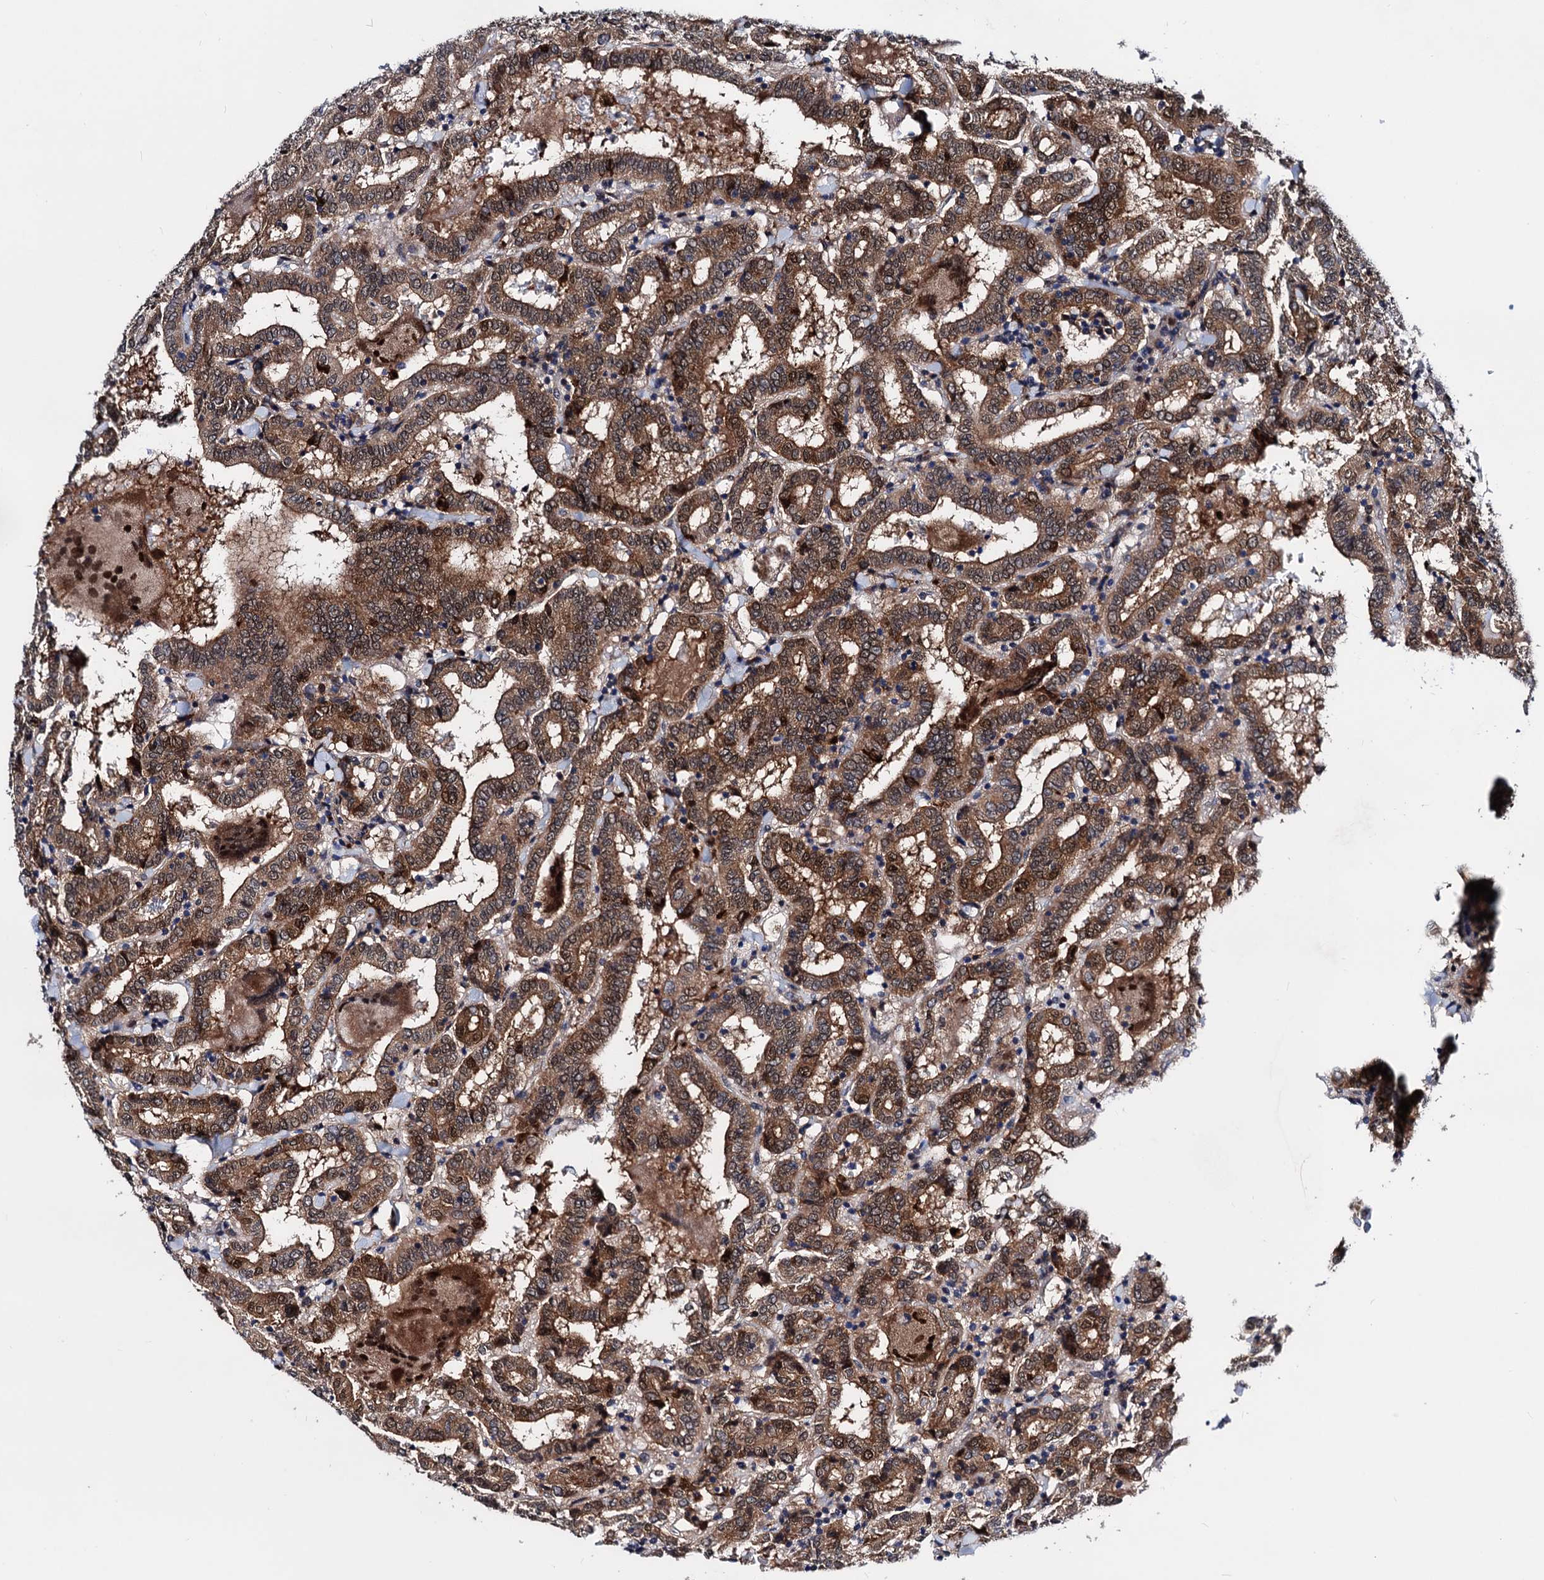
{"staining": {"intensity": "moderate", "quantity": ">75%", "location": "cytoplasmic/membranous,nuclear"}, "tissue": "thyroid cancer", "cell_type": "Tumor cells", "image_type": "cancer", "snomed": [{"axis": "morphology", "description": "Papillary adenocarcinoma, NOS"}, {"axis": "topography", "description": "Thyroid gland"}], "caption": "A histopathology image of human papillary adenocarcinoma (thyroid) stained for a protein reveals moderate cytoplasmic/membranous and nuclear brown staining in tumor cells.", "gene": "COA4", "patient": {"sex": "female", "age": 72}}